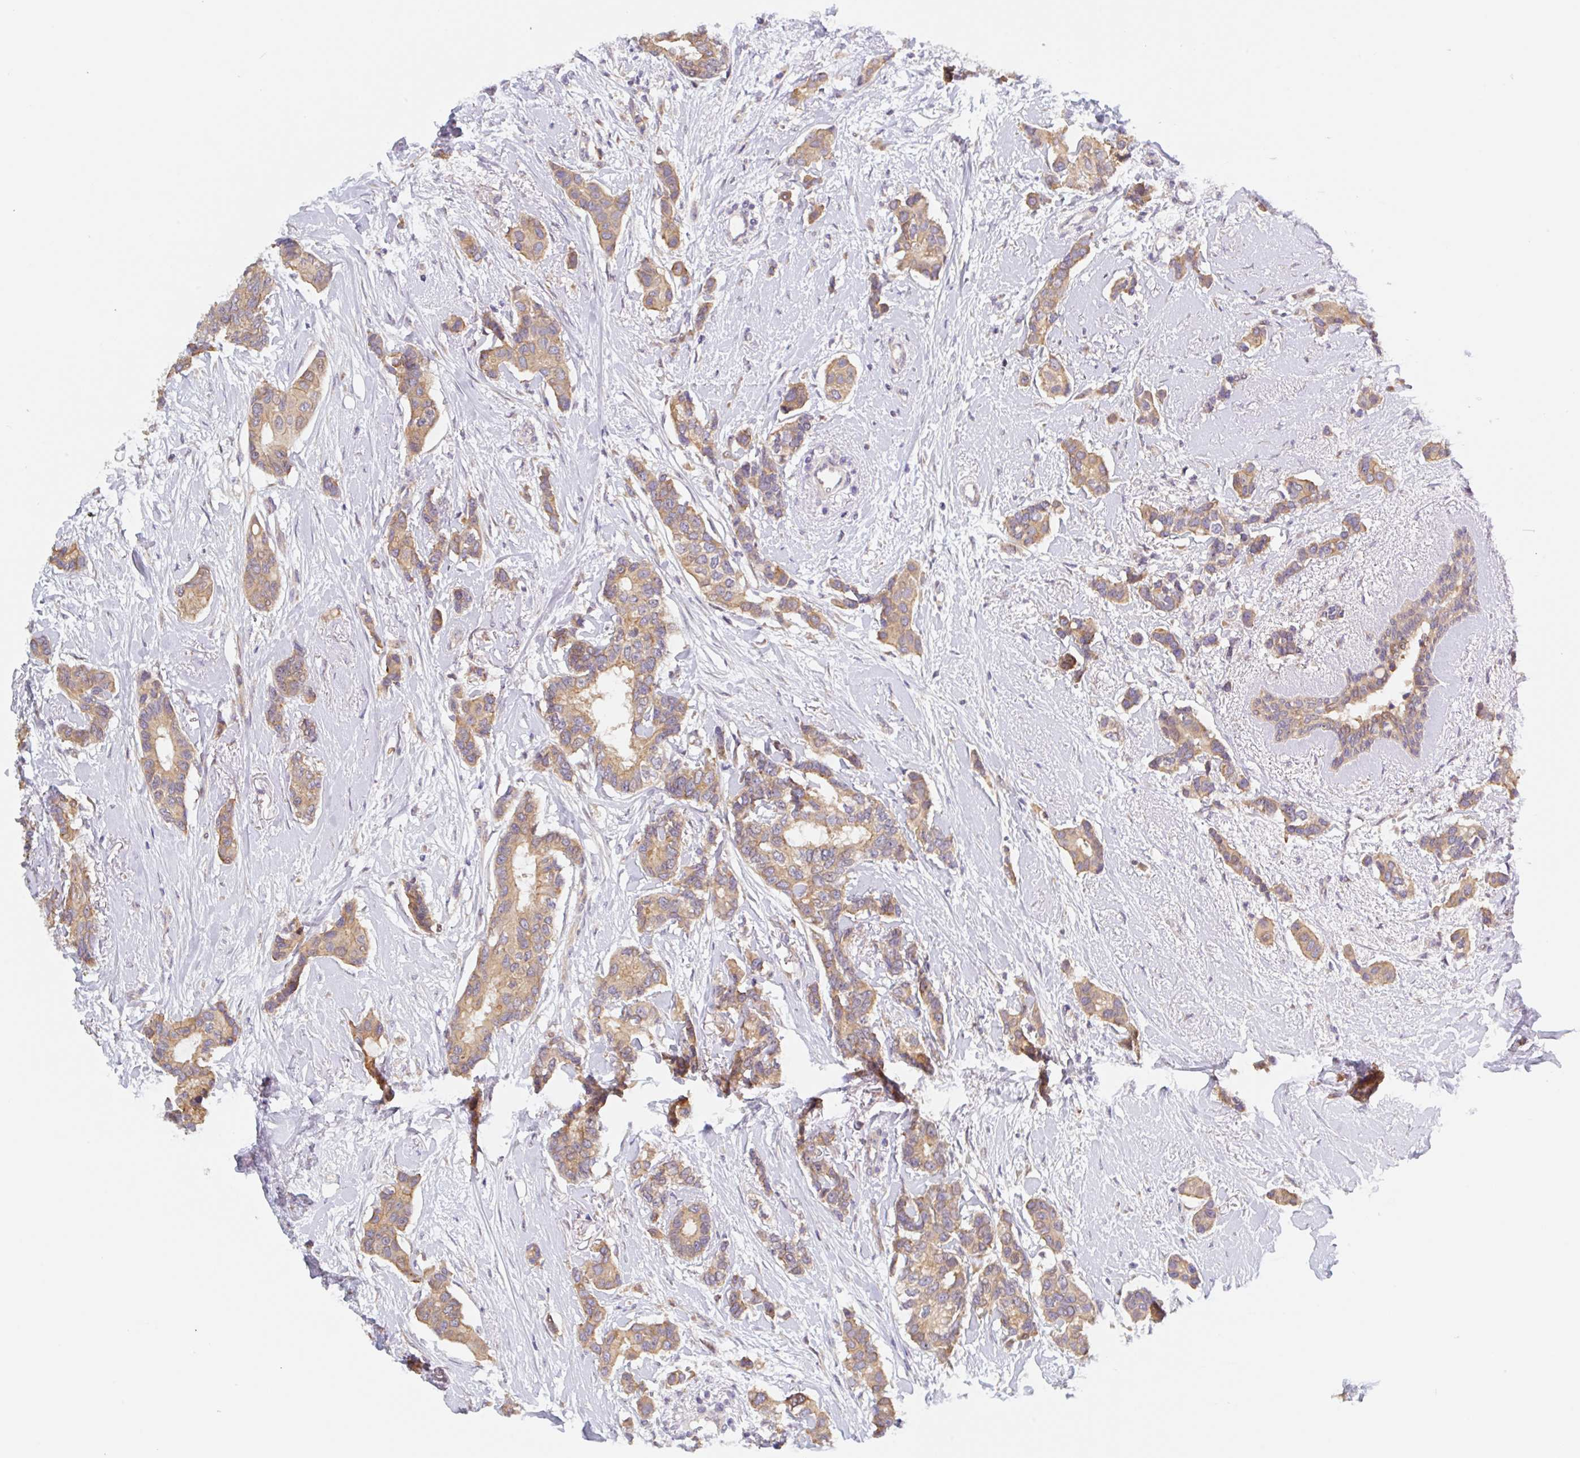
{"staining": {"intensity": "moderate", "quantity": ">75%", "location": "cytoplasmic/membranous"}, "tissue": "breast cancer", "cell_type": "Tumor cells", "image_type": "cancer", "snomed": [{"axis": "morphology", "description": "Duct carcinoma"}, {"axis": "topography", "description": "Breast"}], "caption": "Protein staining of invasive ductal carcinoma (breast) tissue exhibits moderate cytoplasmic/membranous positivity in about >75% of tumor cells.", "gene": "TBPL2", "patient": {"sex": "female", "age": 73}}